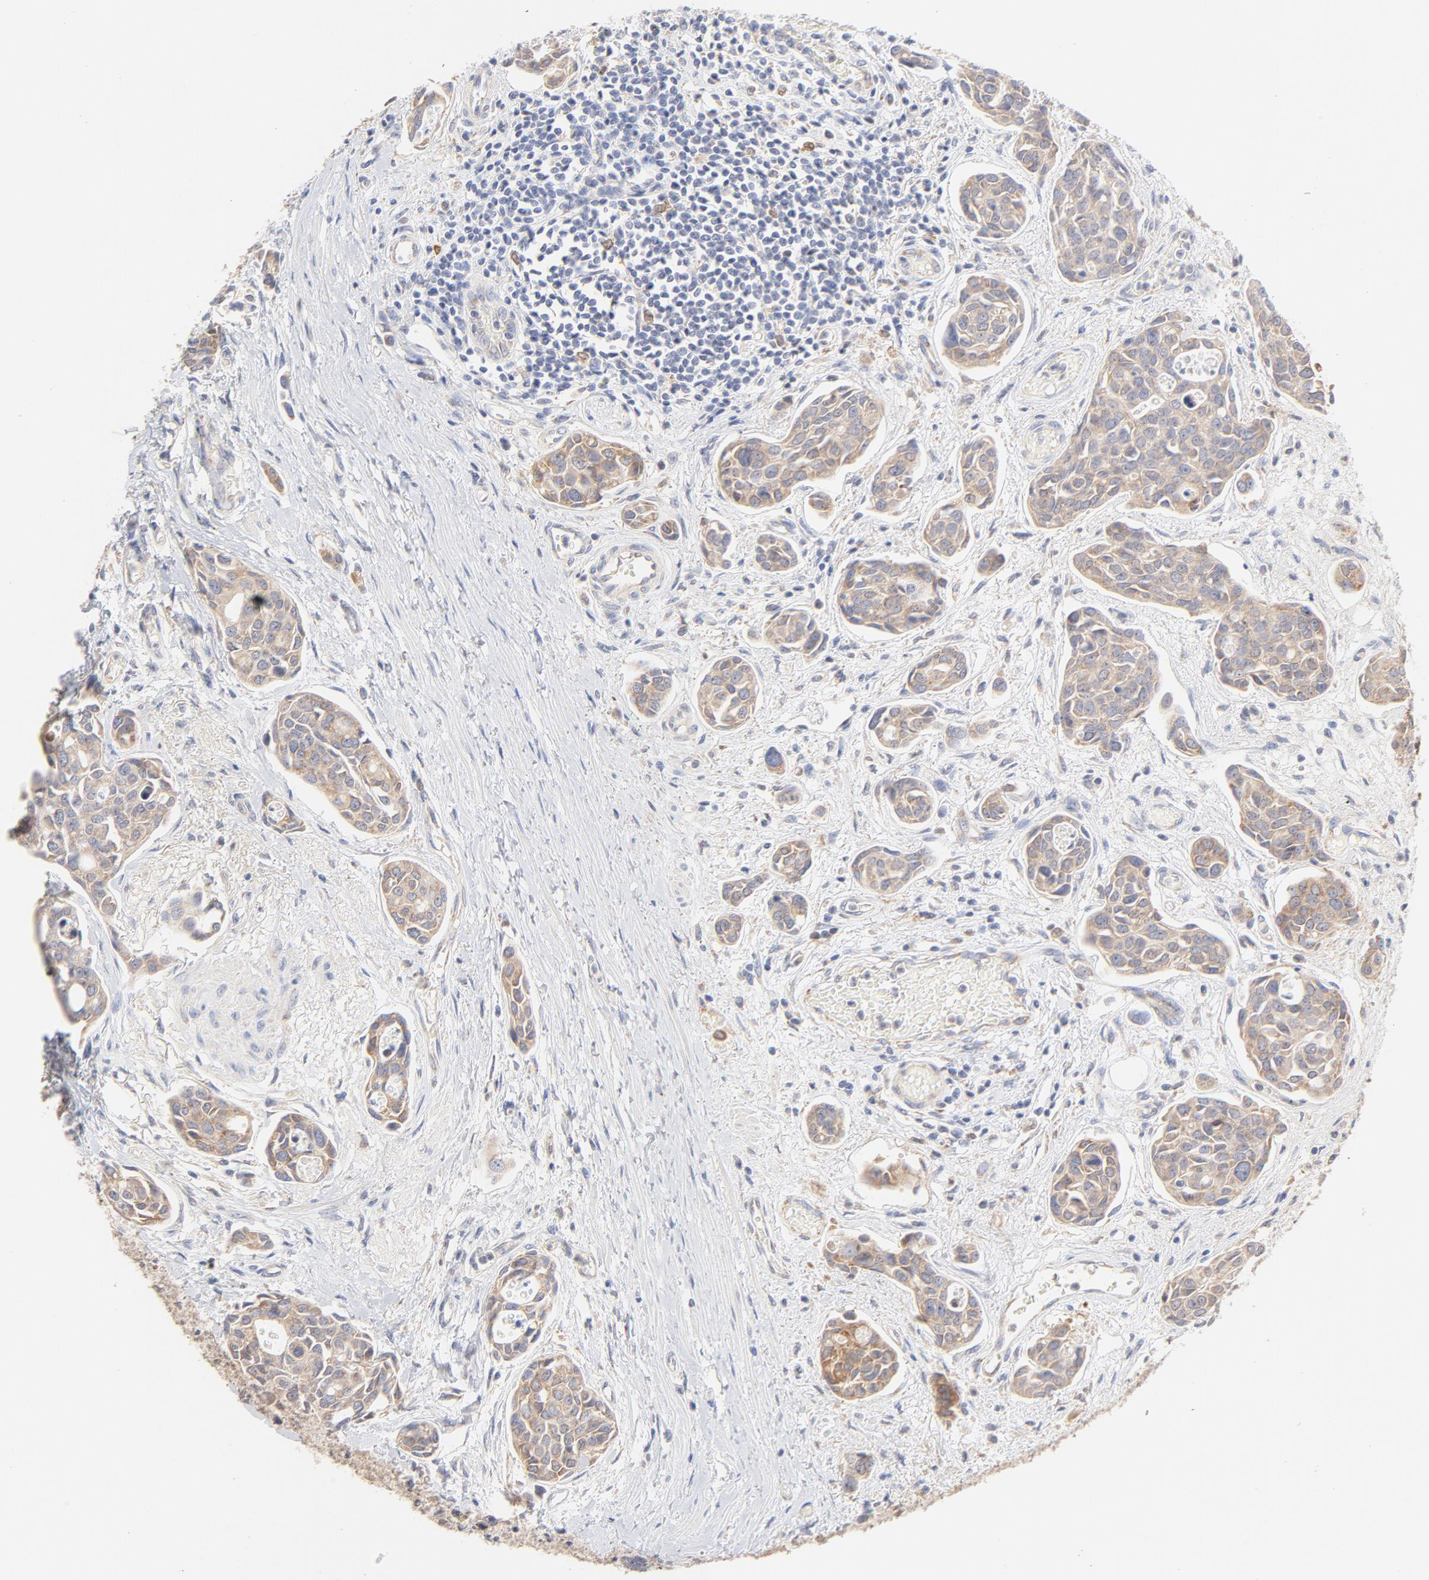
{"staining": {"intensity": "weak", "quantity": ">75%", "location": "cytoplasmic/membranous"}, "tissue": "urothelial cancer", "cell_type": "Tumor cells", "image_type": "cancer", "snomed": [{"axis": "morphology", "description": "Urothelial carcinoma, High grade"}, {"axis": "topography", "description": "Urinary bladder"}], "caption": "A brown stain labels weak cytoplasmic/membranous expression of a protein in human urothelial carcinoma (high-grade) tumor cells. The protein is stained brown, and the nuclei are stained in blue (DAB (3,3'-diaminobenzidine) IHC with brightfield microscopy, high magnification).", "gene": "MTERF2", "patient": {"sex": "male", "age": 78}}